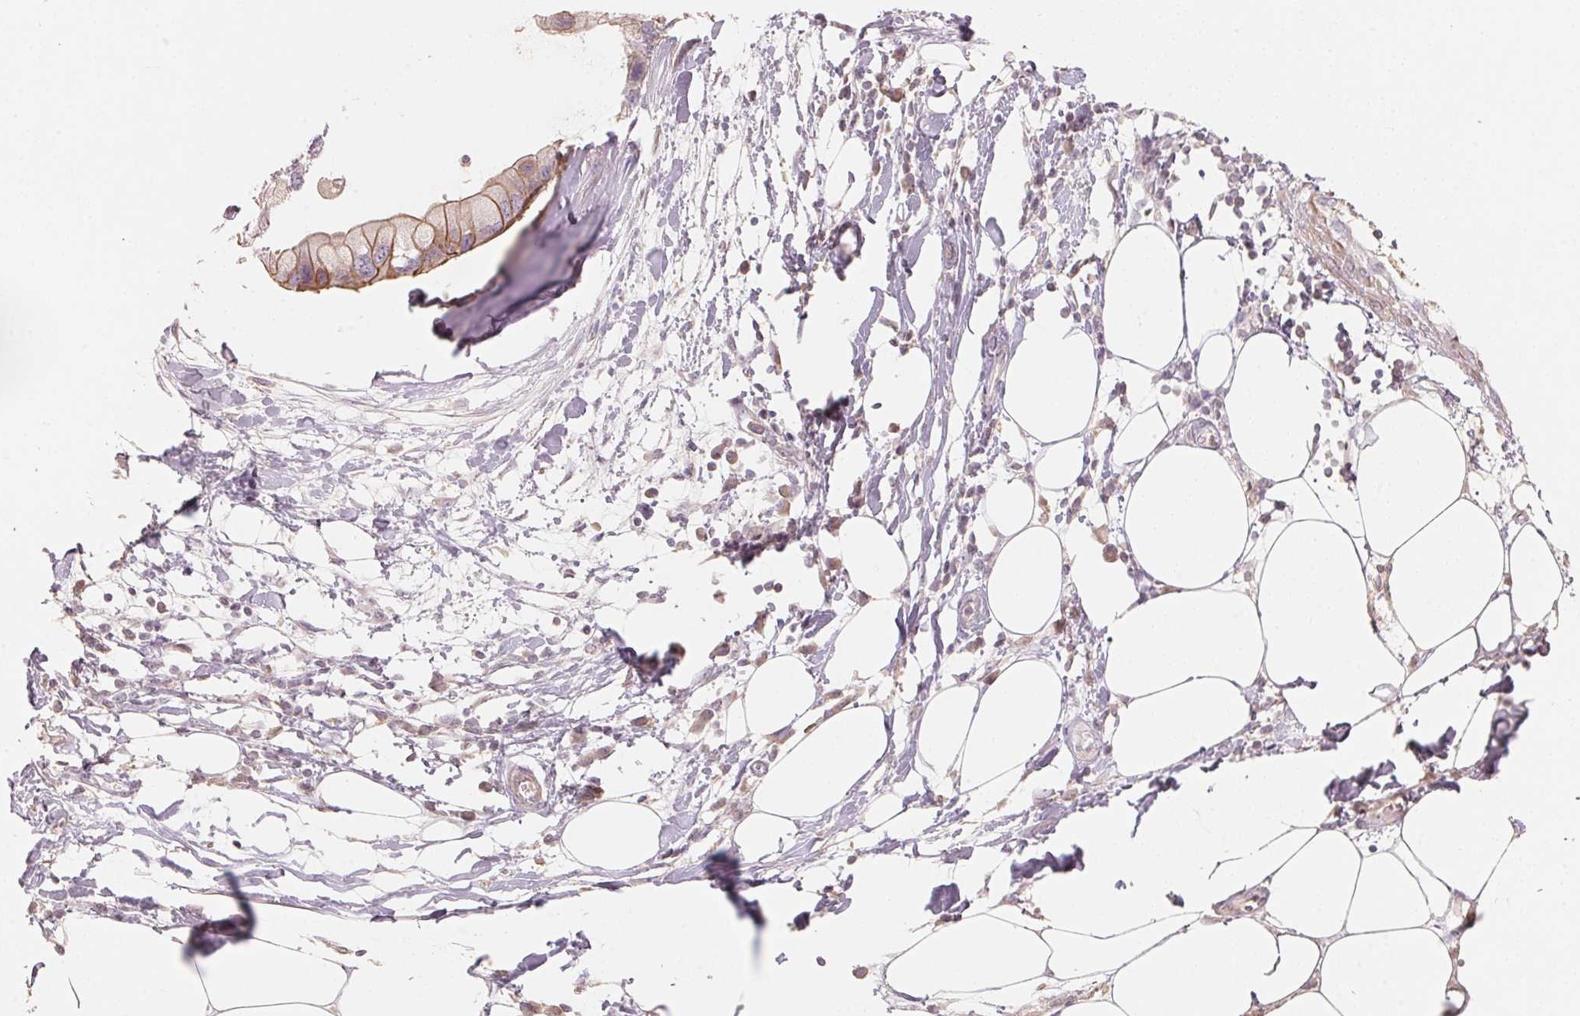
{"staining": {"intensity": "weak", "quantity": "25%-75%", "location": "cytoplasmic/membranous"}, "tissue": "pancreatic cancer", "cell_type": "Tumor cells", "image_type": "cancer", "snomed": [{"axis": "morphology", "description": "Adenocarcinoma, NOS"}, {"axis": "topography", "description": "Pancreas"}], "caption": "IHC of adenocarcinoma (pancreatic) demonstrates low levels of weak cytoplasmic/membranous expression in about 25%-75% of tumor cells.", "gene": "TP53AIP1", "patient": {"sex": "female", "age": 73}}